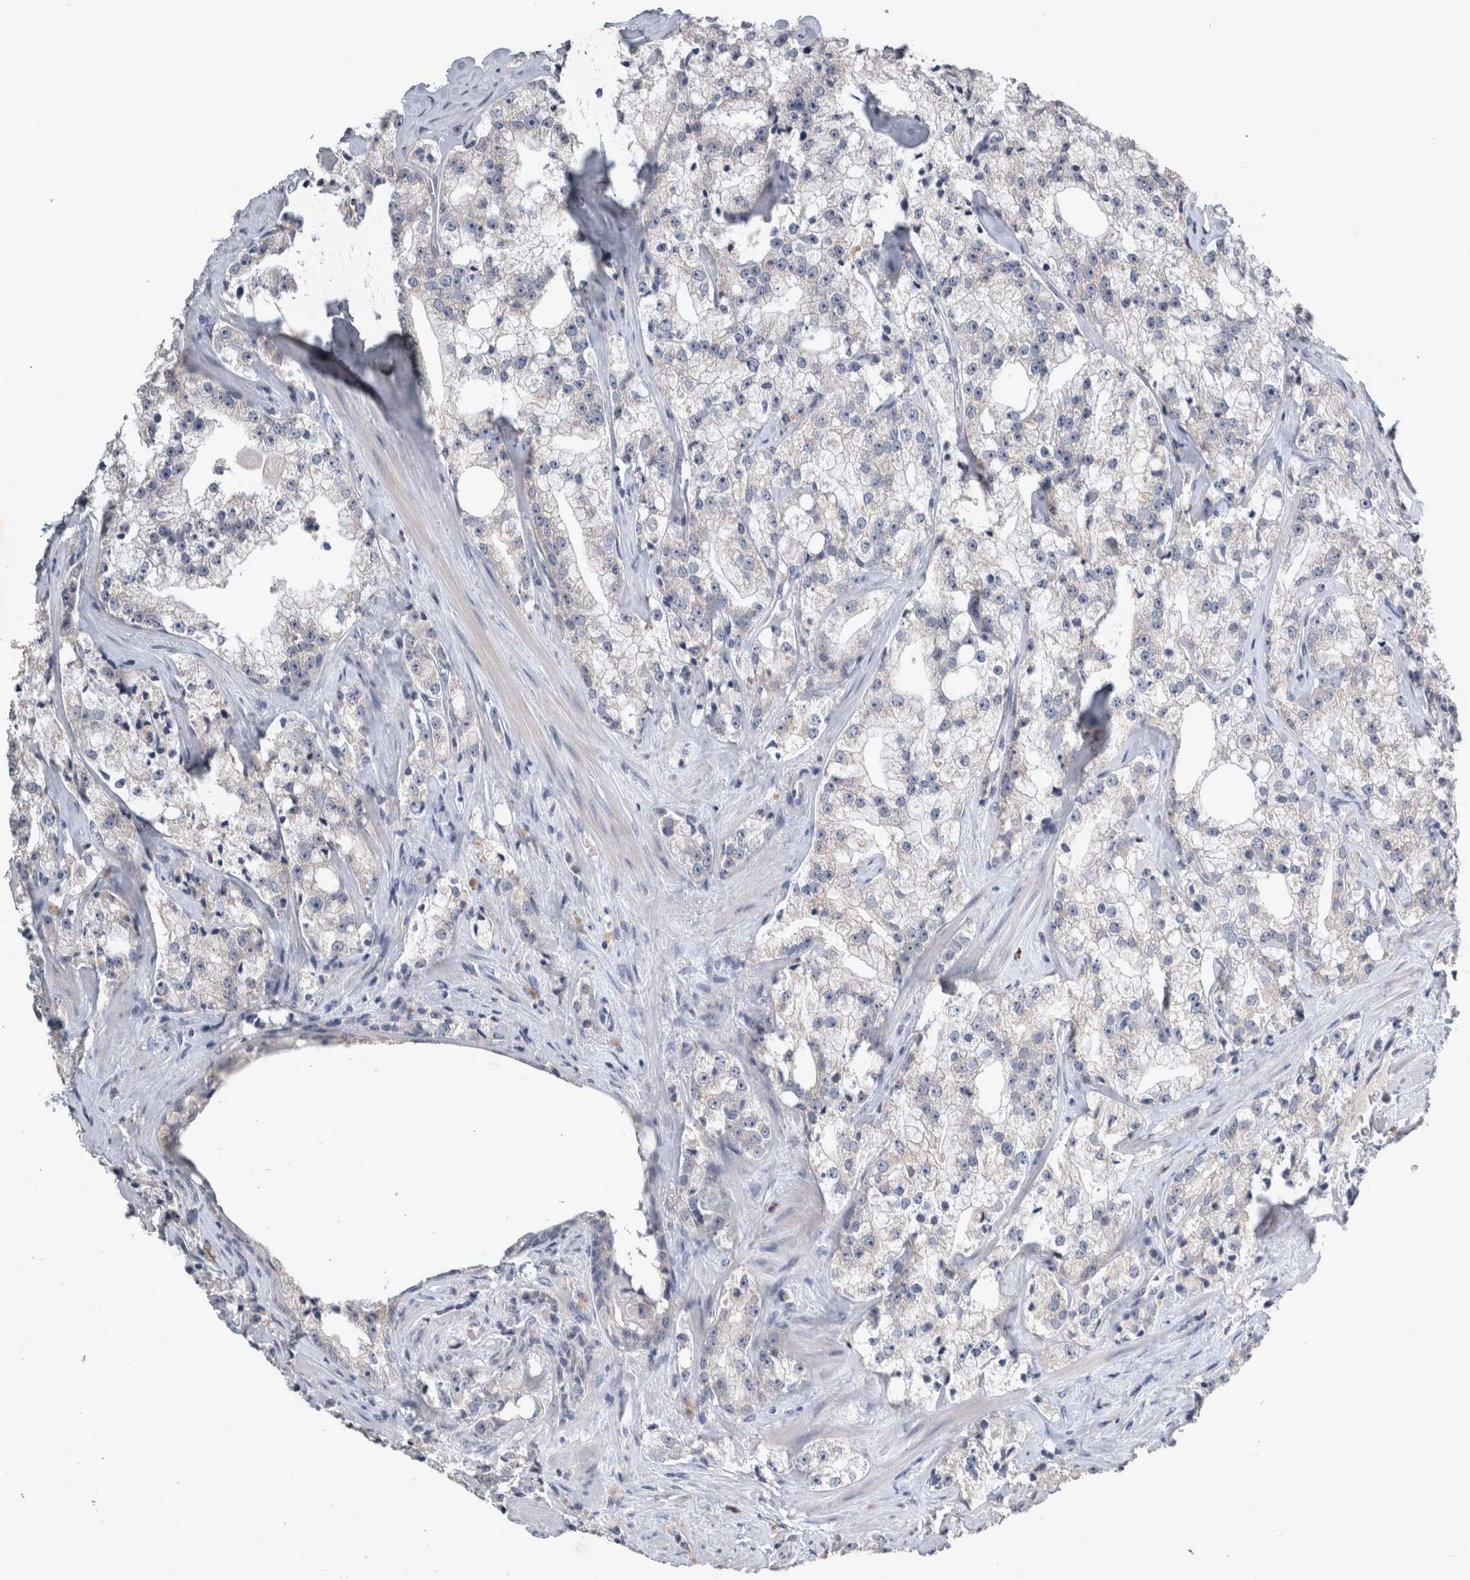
{"staining": {"intensity": "negative", "quantity": "none", "location": "none"}, "tissue": "prostate cancer", "cell_type": "Tumor cells", "image_type": "cancer", "snomed": [{"axis": "morphology", "description": "Adenocarcinoma, High grade"}, {"axis": "topography", "description": "Prostate"}], "caption": "This is an immunohistochemistry histopathology image of prostate cancer (adenocarcinoma (high-grade)). There is no staining in tumor cells.", "gene": "SLC22A11", "patient": {"sex": "male", "age": 64}}